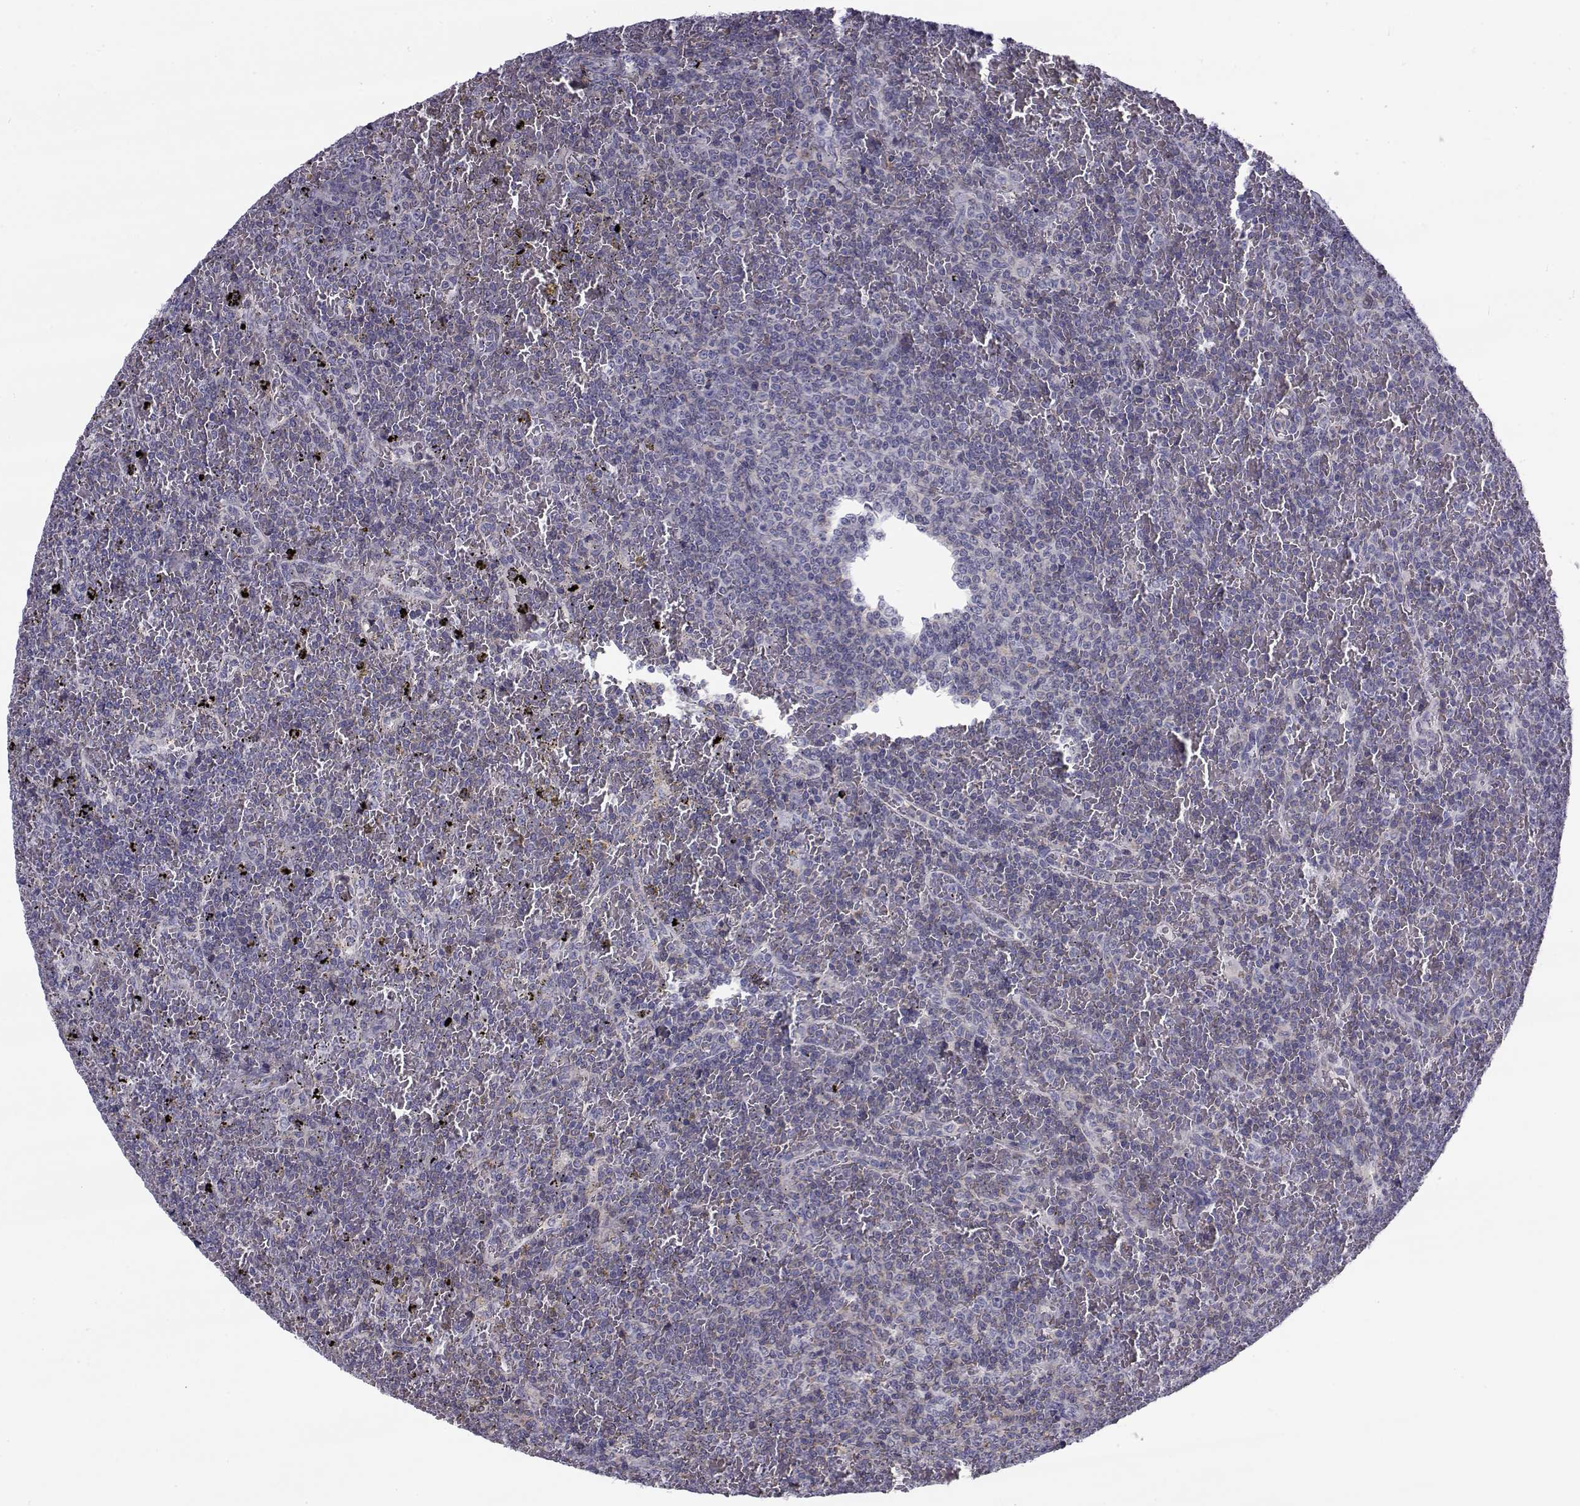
{"staining": {"intensity": "negative", "quantity": "none", "location": "none"}, "tissue": "lymphoma", "cell_type": "Tumor cells", "image_type": "cancer", "snomed": [{"axis": "morphology", "description": "Malignant lymphoma, non-Hodgkin's type, Low grade"}, {"axis": "topography", "description": "Spleen"}], "caption": "The immunohistochemistry histopathology image has no significant positivity in tumor cells of malignant lymphoma, non-Hodgkin's type (low-grade) tissue. (Stains: DAB (3,3'-diaminobenzidine) IHC with hematoxylin counter stain, Microscopy: brightfield microscopy at high magnification).", "gene": "LRRC27", "patient": {"sex": "female", "age": 77}}